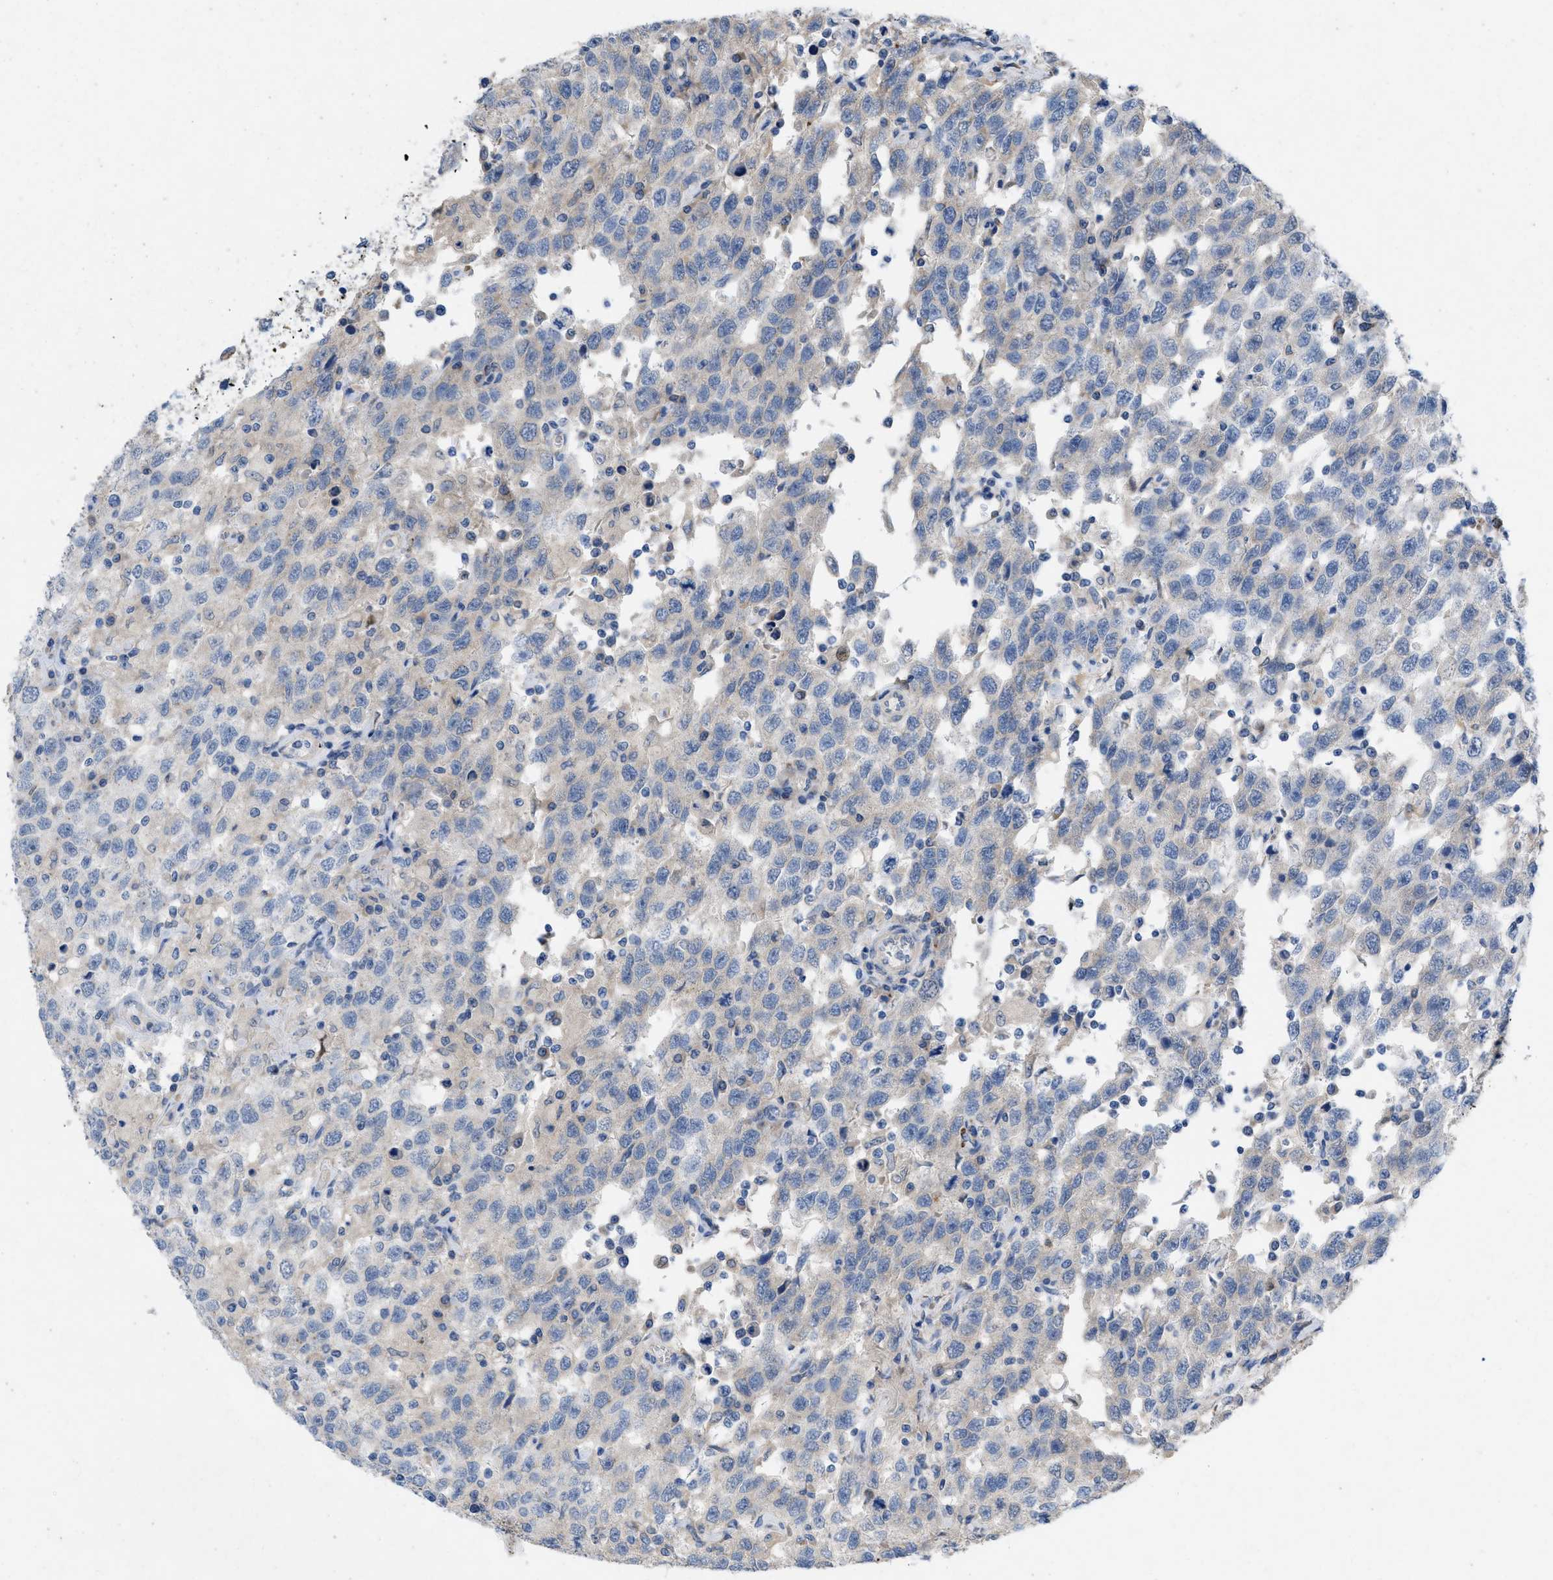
{"staining": {"intensity": "negative", "quantity": "none", "location": "none"}, "tissue": "testis cancer", "cell_type": "Tumor cells", "image_type": "cancer", "snomed": [{"axis": "morphology", "description": "Seminoma, NOS"}, {"axis": "topography", "description": "Testis"}], "caption": "Testis cancer (seminoma) was stained to show a protein in brown. There is no significant positivity in tumor cells. (DAB (3,3'-diaminobenzidine) IHC visualized using brightfield microscopy, high magnification).", "gene": "PLPPR5", "patient": {"sex": "male", "age": 41}}